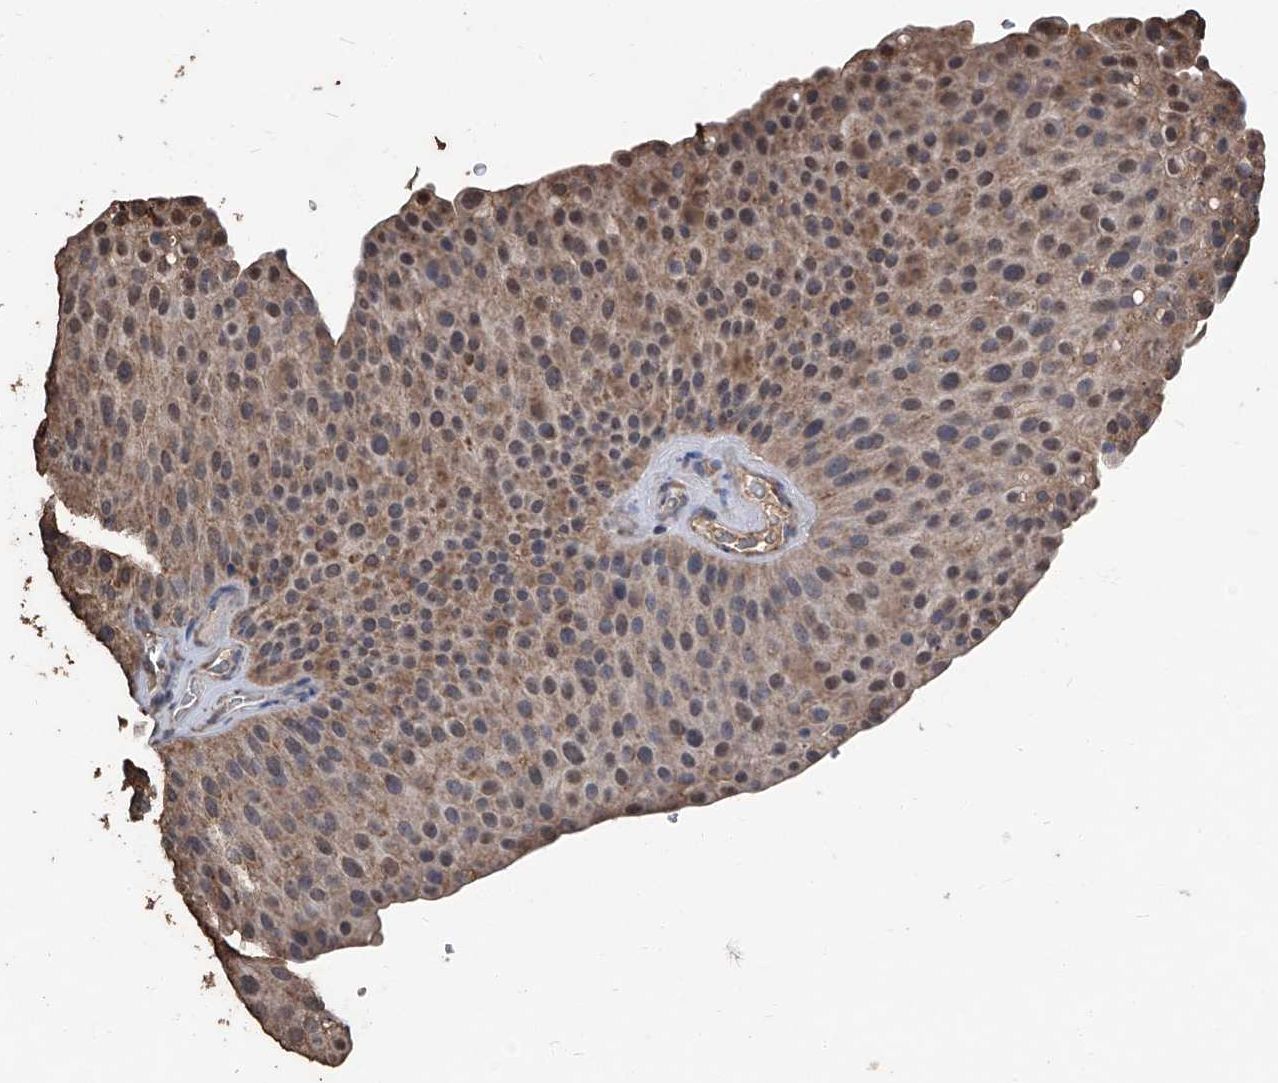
{"staining": {"intensity": "moderate", "quantity": ">75%", "location": "cytoplasmic/membranous"}, "tissue": "urothelial cancer", "cell_type": "Tumor cells", "image_type": "cancer", "snomed": [{"axis": "morphology", "description": "Urothelial carcinoma, Low grade"}, {"axis": "topography", "description": "Smooth muscle"}, {"axis": "topography", "description": "Urinary bladder"}], "caption": "The image demonstrates immunohistochemical staining of urothelial cancer. There is moderate cytoplasmic/membranous positivity is appreciated in approximately >75% of tumor cells. (Stains: DAB in brown, nuclei in blue, Microscopy: brightfield microscopy at high magnification).", "gene": "STARD7", "patient": {"sex": "male", "age": 60}}